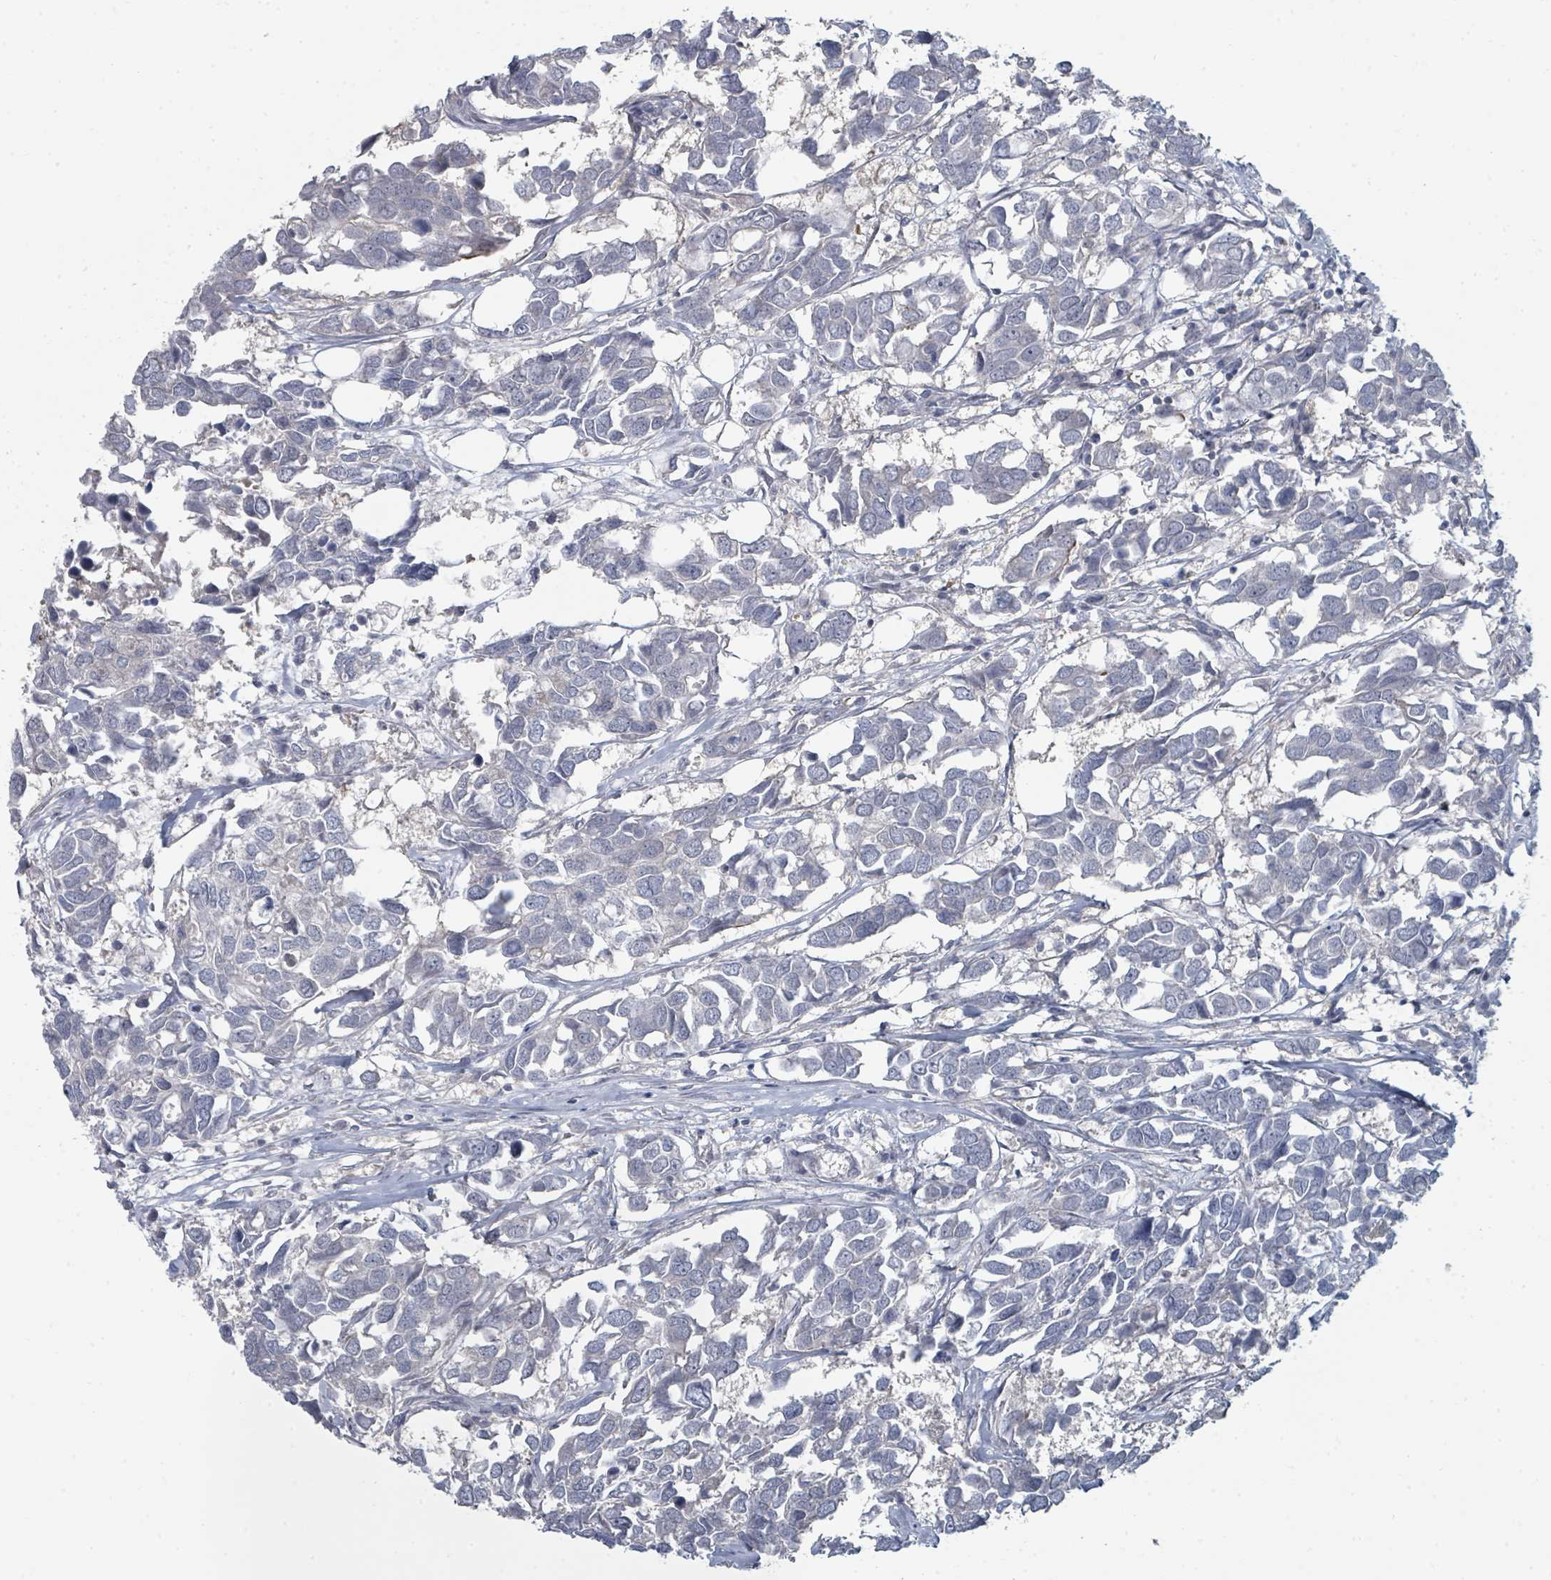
{"staining": {"intensity": "negative", "quantity": "none", "location": "none"}, "tissue": "breast cancer", "cell_type": "Tumor cells", "image_type": "cancer", "snomed": [{"axis": "morphology", "description": "Duct carcinoma"}, {"axis": "topography", "description": "Breast"}], "caption": "The IHC photomicrograph has no significant expression in tumor cells of infiltrating ductal carcinoma (breast) tissue. (DAB (3,3'-diaminobenzidine) immunohistochemistry with hematoxylin counter stain).", "gene": "SLC25A45", "patient": {"sex": "female", "age": 83}}